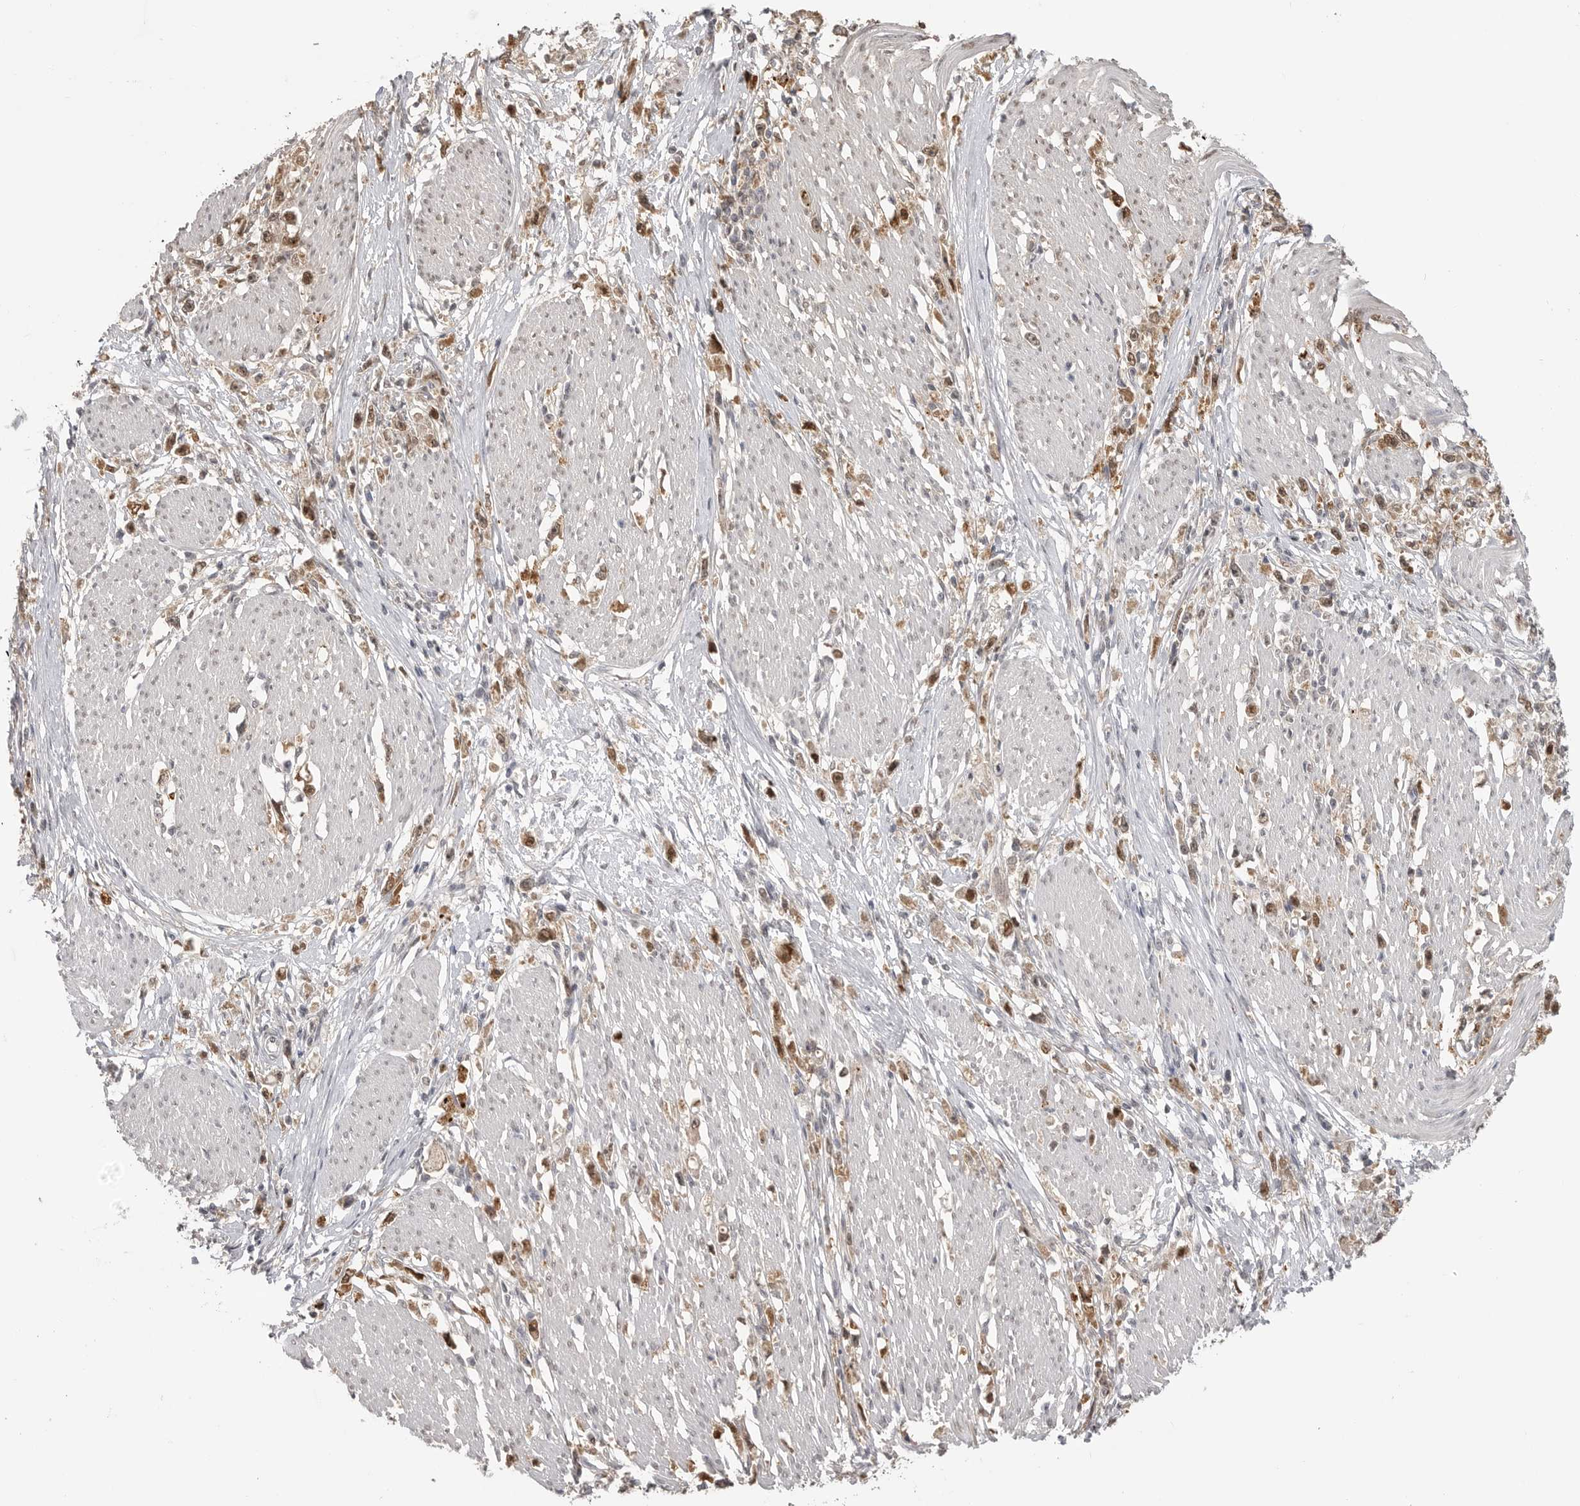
{"staining": {"intensity": "moderate", "quantity": ">75%", "location": "cytoplasmic/membranous,nuclear"}, "tissue": "stomach cancer", "cell_type": "Tumor cells", "image_type": "cancer", "snomed": [{"axis": "morphology", "description": "Adenocarcinoma, NOS"}, {"axis": "topography", "description": "Stomach"}], "caption": "About >75% of tumor cells in stomach adenocarcinoma show moderate cytoplasmic/membranous and nuclear protein expression as visualized by brown immunohistochemical staining.", "gene": "ASPSCR1", "patient": {"sex": "female", "age": 59}}